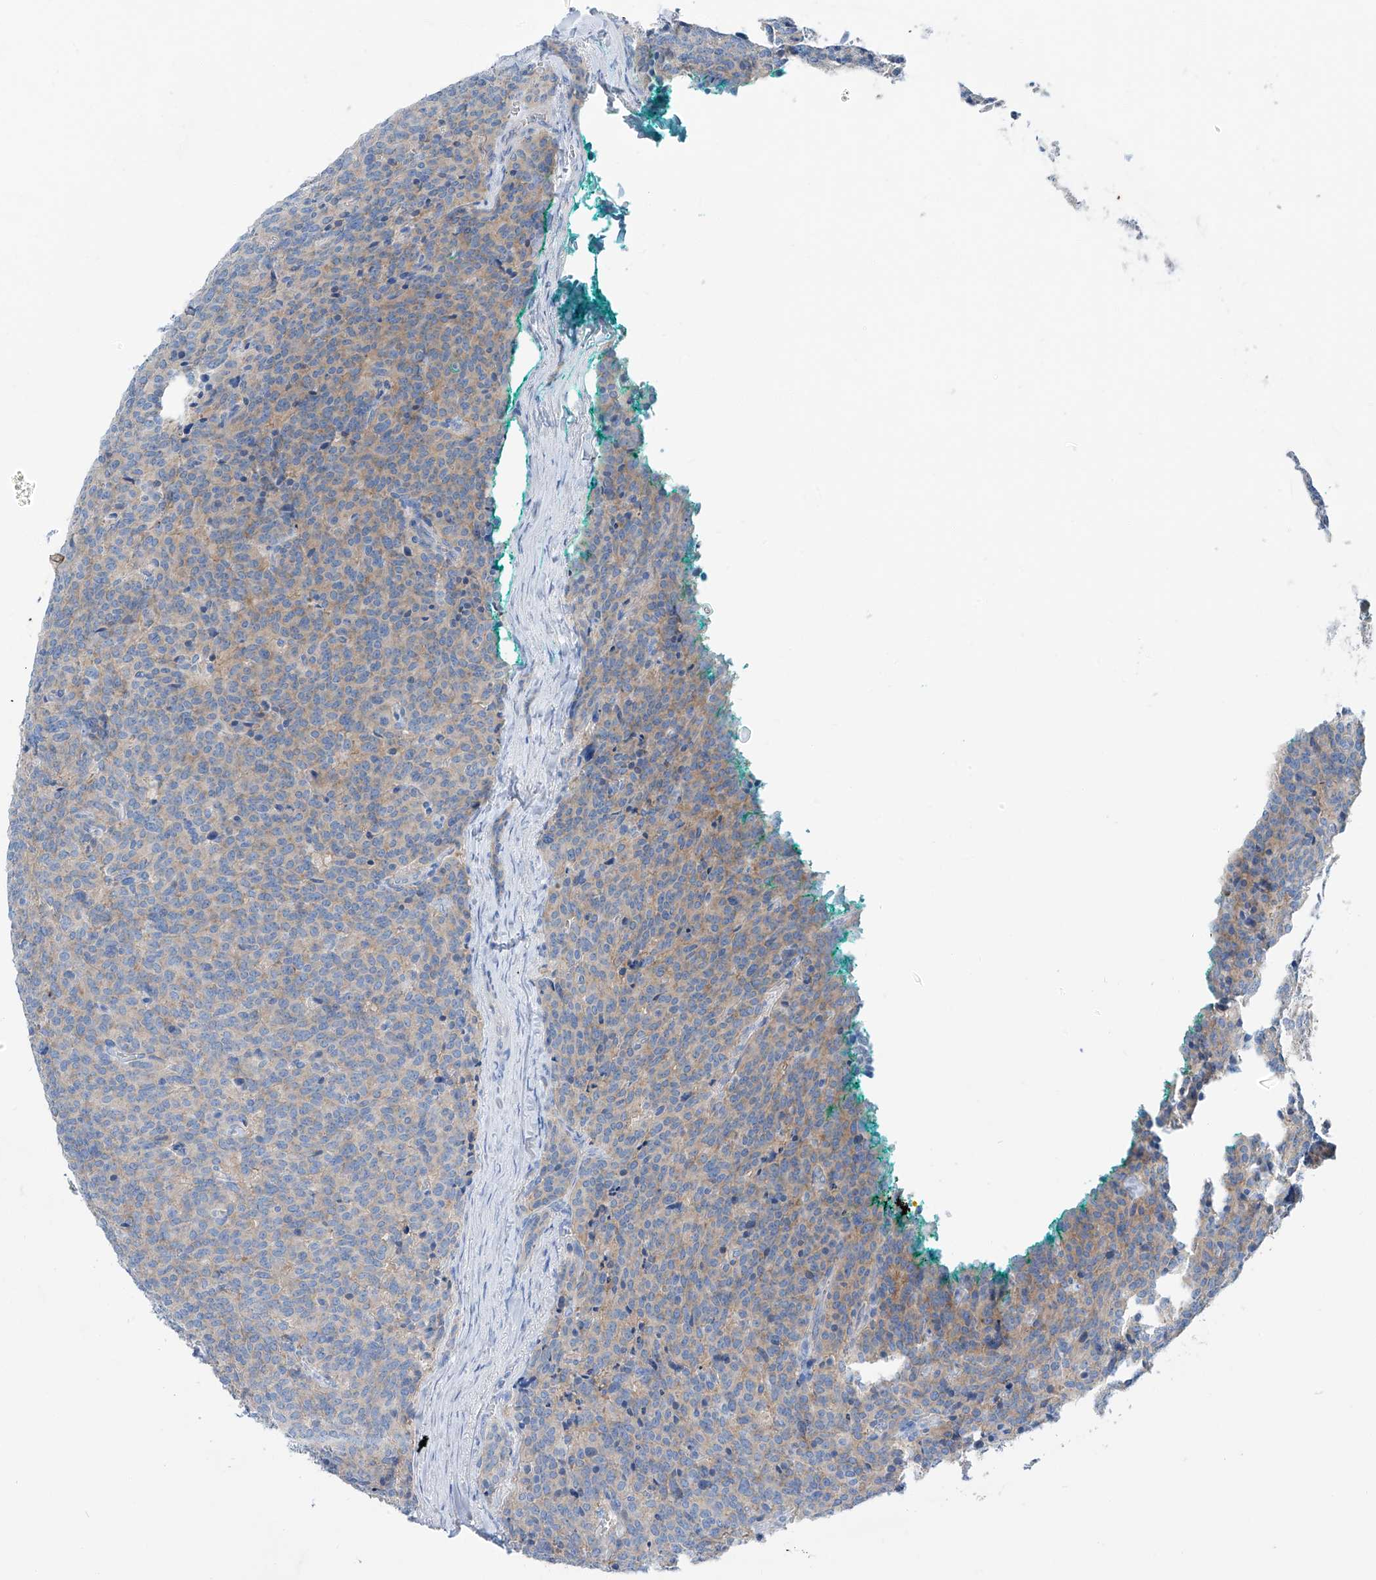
{"staining": {"intensity": "weak", "quantity": "<25%", "location": "cytoplasmic/membranous"}, "tissue": "carcinoid", "cell_type": "Tumor cells", "image_type": "cancer", "snomed": [{"axis": "morphology", "description": "Carcinoid, malignant, NOS"}, {"axis": "topography", "description": "Lung"}], "caption": "DAB (3,3'-diaminobenzidine) immunohistochemical staining of human carcinoid shows no significant positivity in tumor cells.", "gene": "MAGI1", "patient": {"sex": "female", "age": 46}}